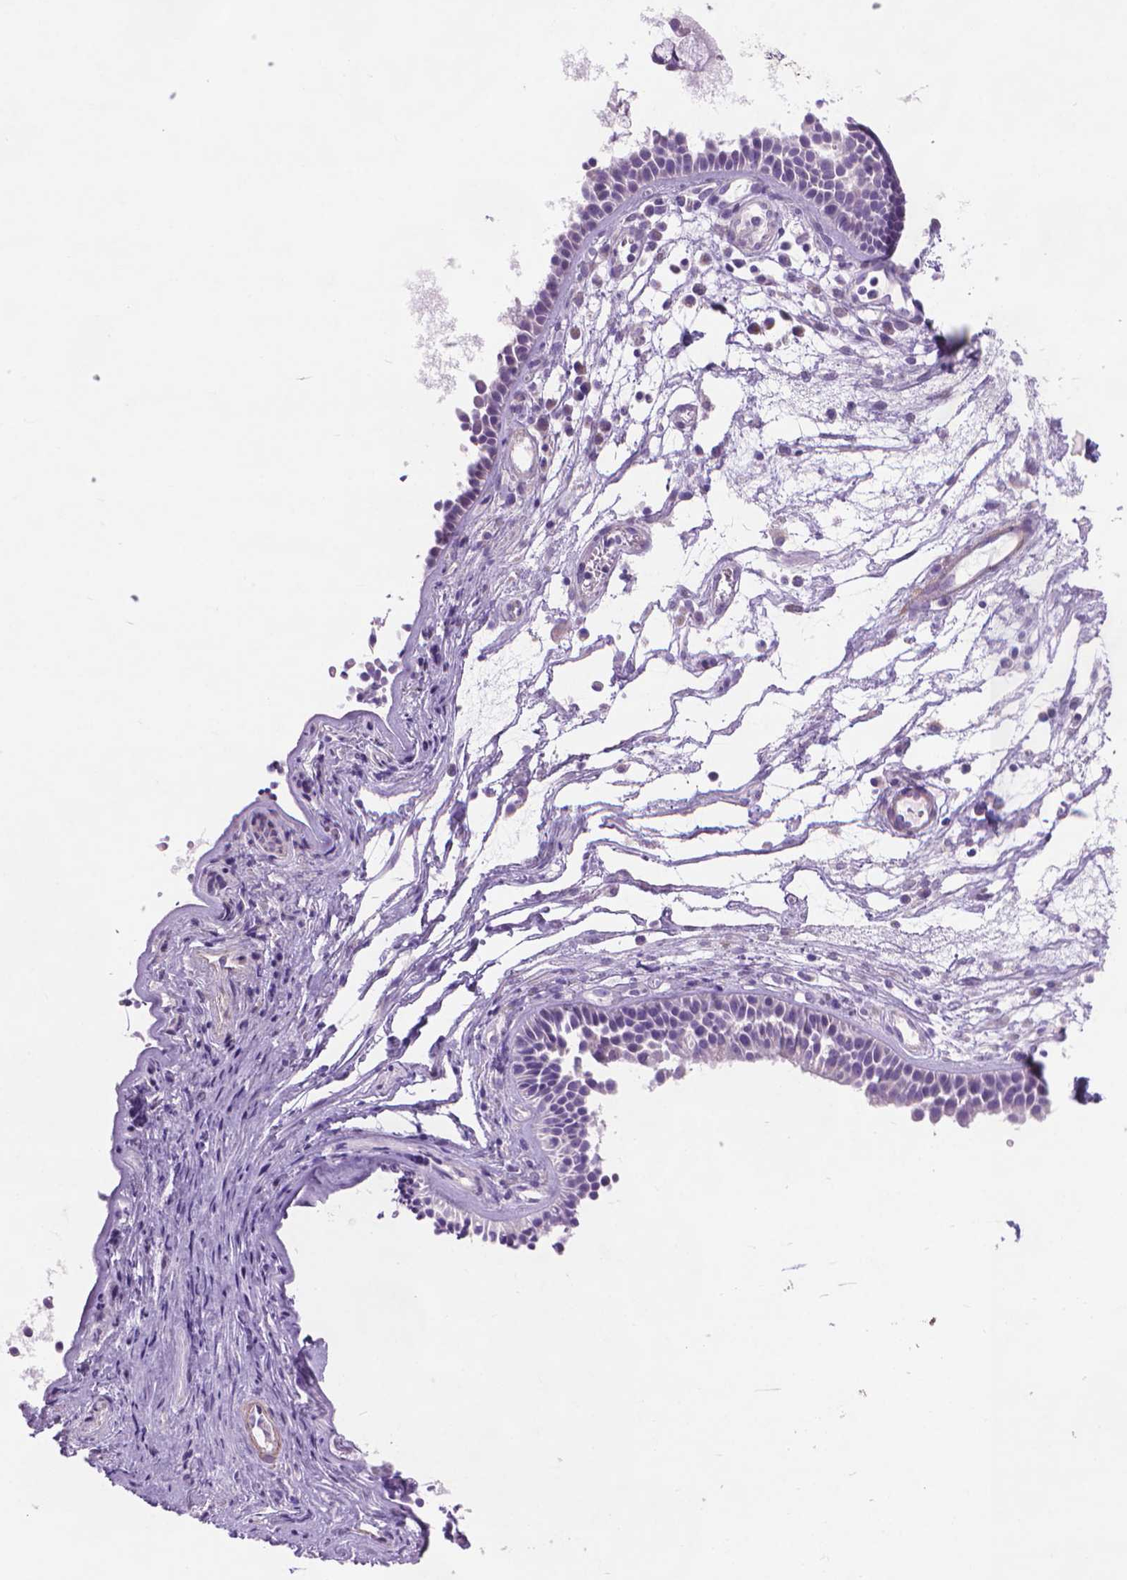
{"staining": {"intensity": "negative", "quantity": "none", "location": "none"}, "tissue": "nasopharynx", "cell_type": "Respiratory epithelial cells", "image_type": "normal", "snomed": [{"axis": "morphology", "description": "Normal tissue, NOS"}, {"axis": "topography", "description": "Nasopharynx"}], "caption": "DAB immunohistochemical staining of normal human nasopharynx displays no significant staining in respiratory epithelial cells.", "gene": "AQP10", "patient": {"sex": "male", "age": 31}}